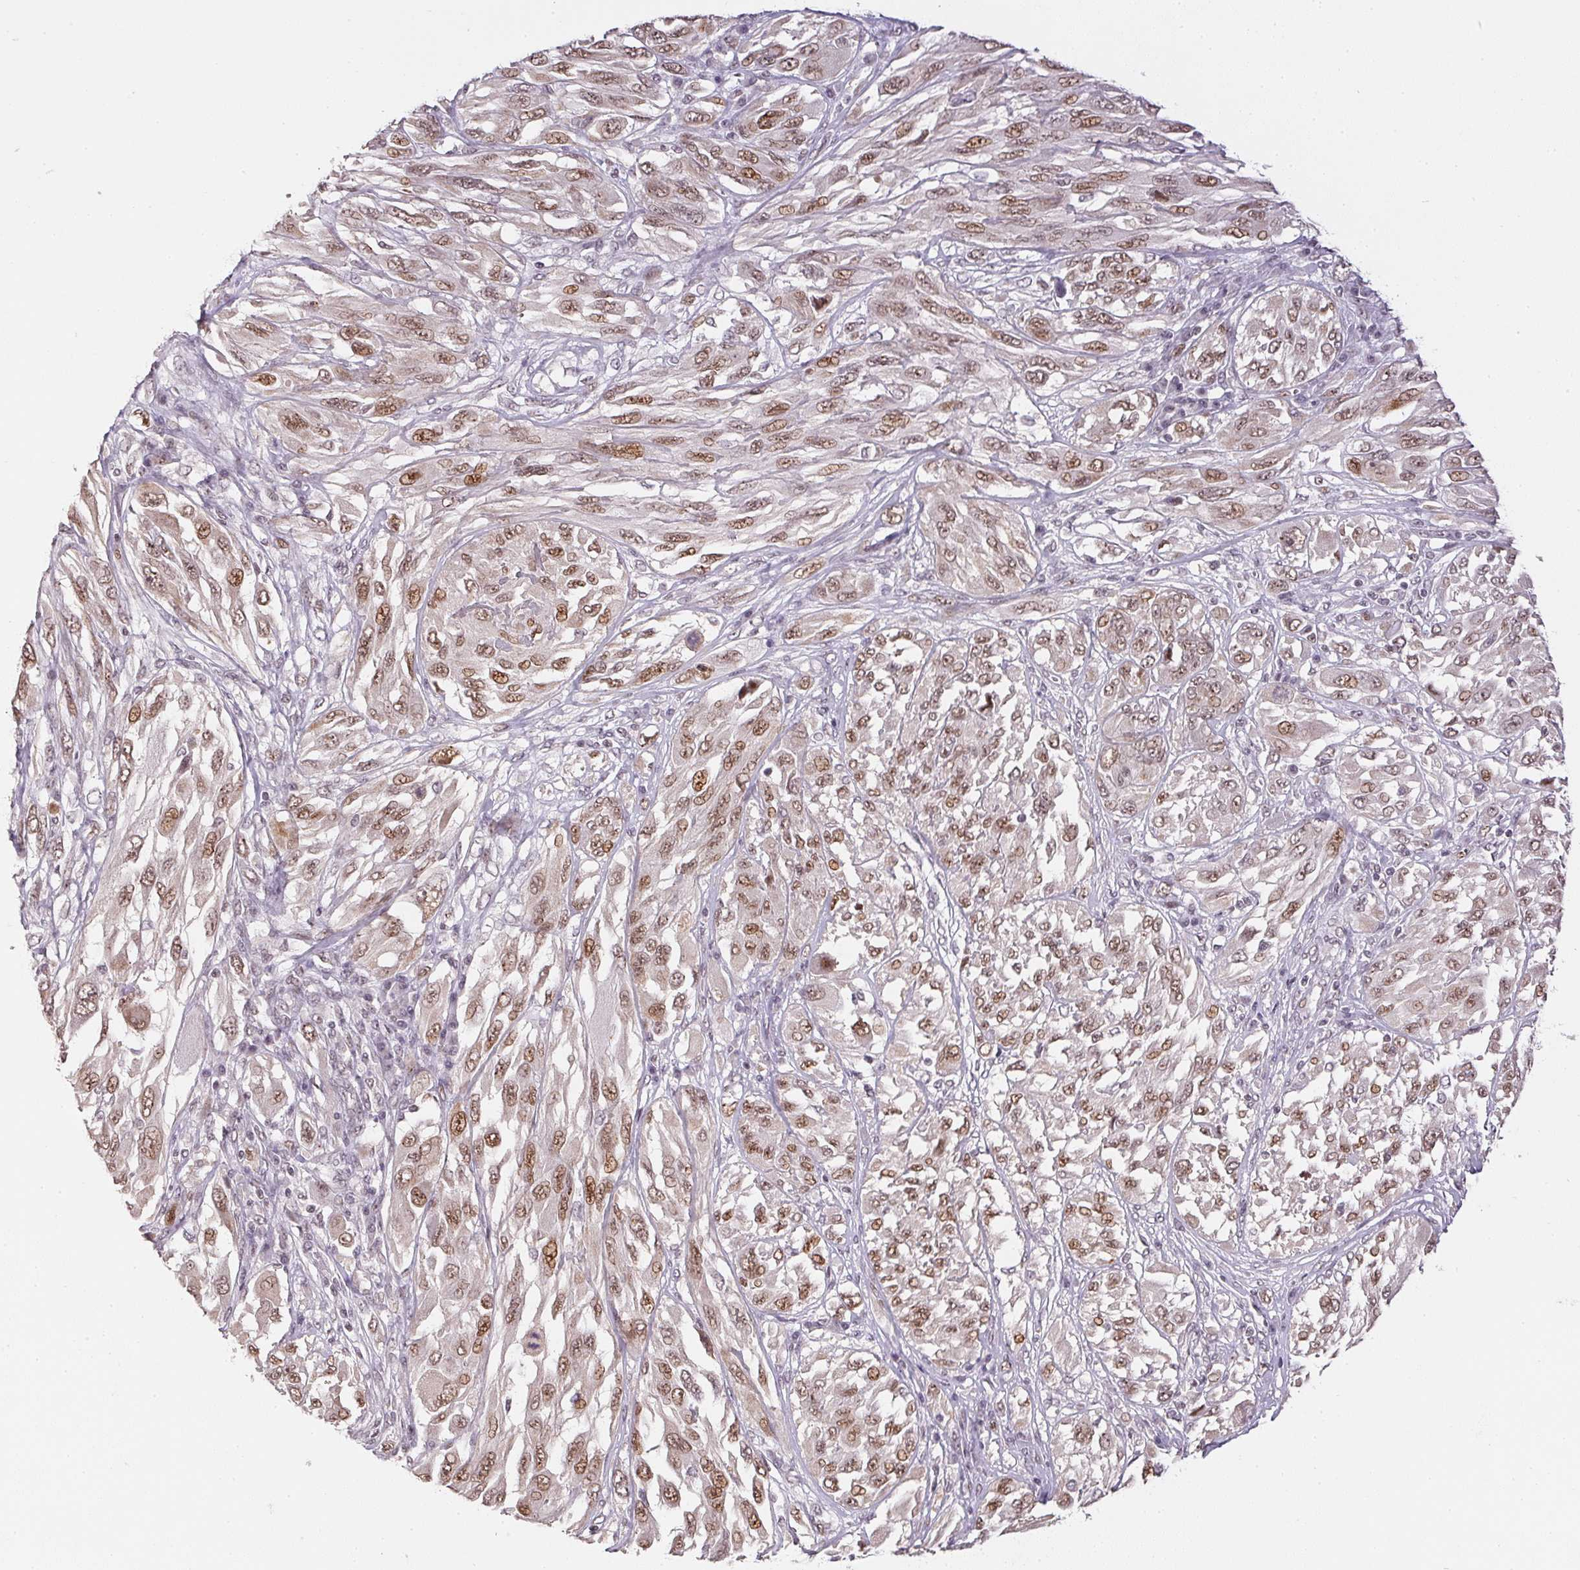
{"staining": {"intensity": "moderate", "quantity": ">75%", "location": "nuclear"}, "tissue": "melanoma", "cell_type": "Tumor cells", "image_type": "cancer", "snomed": [{"axis": "morphology", "description": "Malignant melanoma, NOS"}, {"axis": "topography", "description": "Skin"}], "caption": "Protein staining by IHC shows moderate nuclear staining in about >75% of tumor cells in malignant melanoma.", "gene": "KDM4D", "patient": {"sex": "female", "age": 91}}